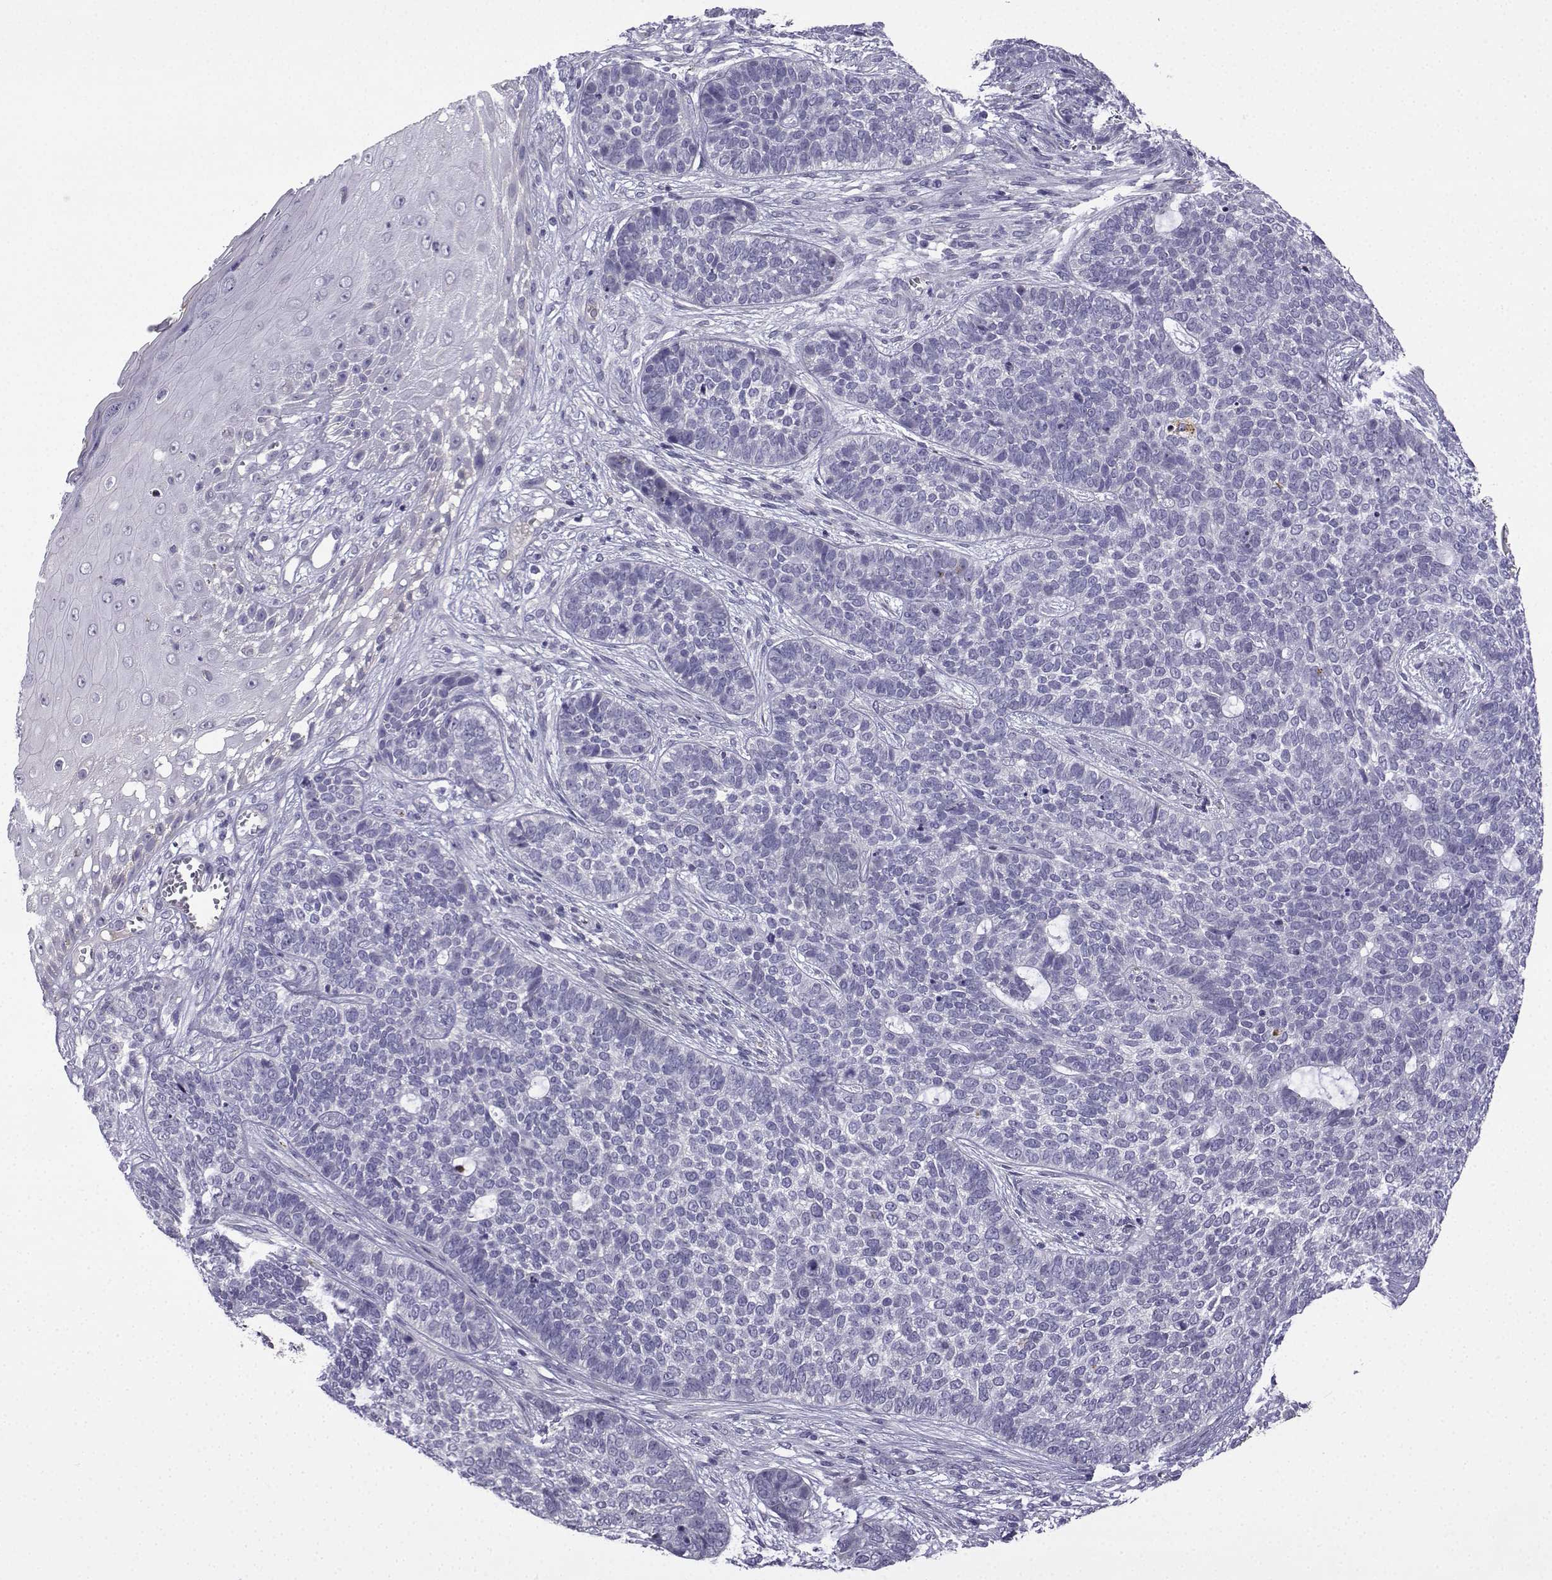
{"staining": {"intensity": "negative", "quantity": "none", "location": "none"}, "tissue": "skin cancer", "cell_type": "Tumor cells", "image_type": "cancer", "snomed": [{"axis": "morphology", "description": "Basal cell carcinoma"}, {"axis": "topography", "description": "Skin"}], "caption": "Skin cancer (basal cell carcinoma) was stained to show a protein in brown. There is no significant expression in tumor cells. The staining is performed using DAB brown chromogen with nuclei counter-stained in using hematoxylin.", "gene": "SPACA7", "patient": {"sex": "female", "age": 69}}